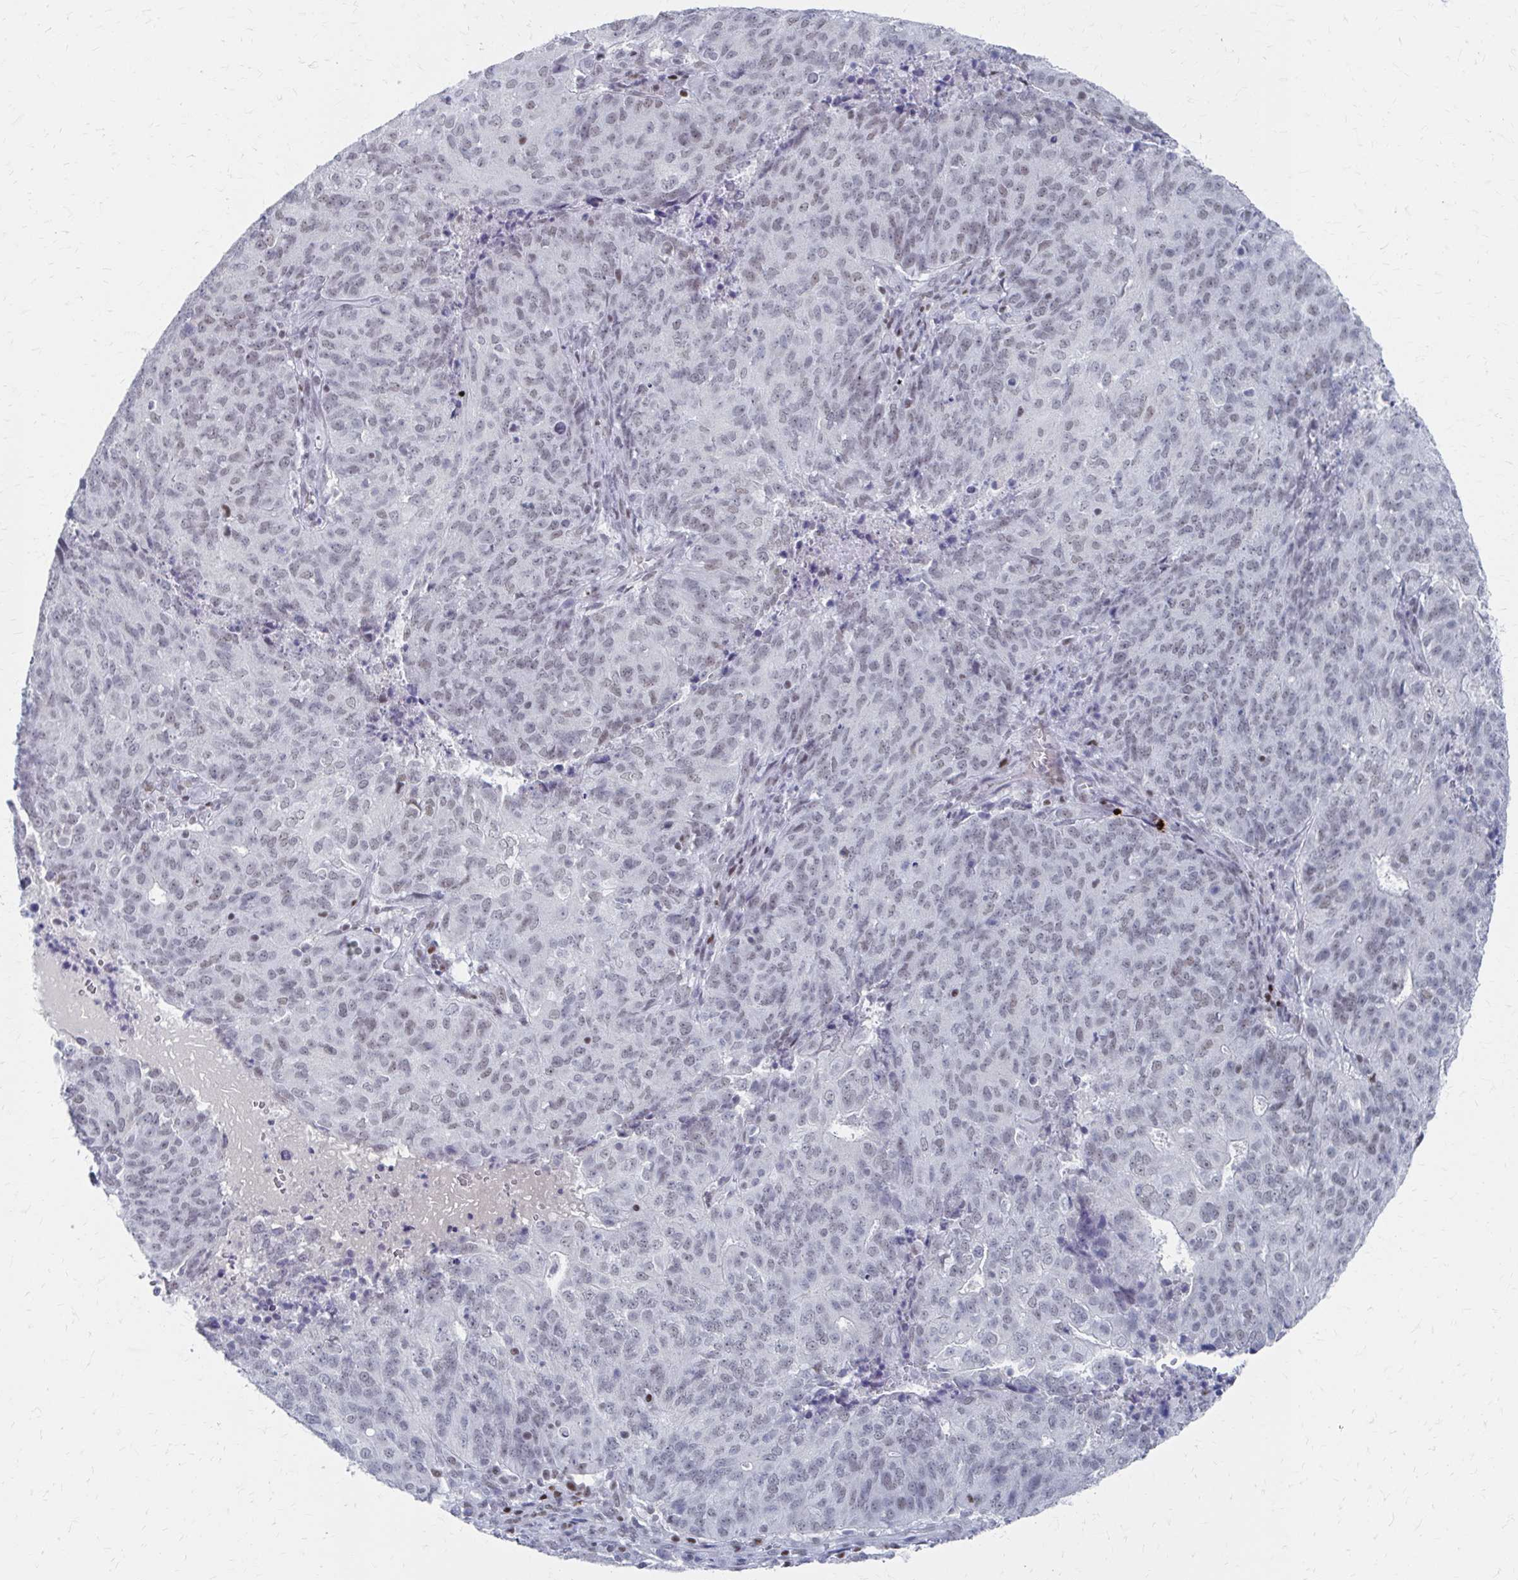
{"staining": {"intensity": "weak", "quantity": "25%-75%", "location": "nuclear"}, "tissue": "endometrial cancer", "cell_type": "Tumor cells", "image_type": "cancer", "snomed": [{"axis": "morphology", "description": "Adenocarcinoma, NOS"}, {"axis": "topography", "description": "Endometrium"}], "caption": "High-power microscopy captured an immunohistochemistry micrograph of endometrial adenocarcinoma, revealing weak nuclear staining in about 25%-75% of tumor cells.", "gene": "CDIN1", "patient": {"sex": "female", "age": 82}}